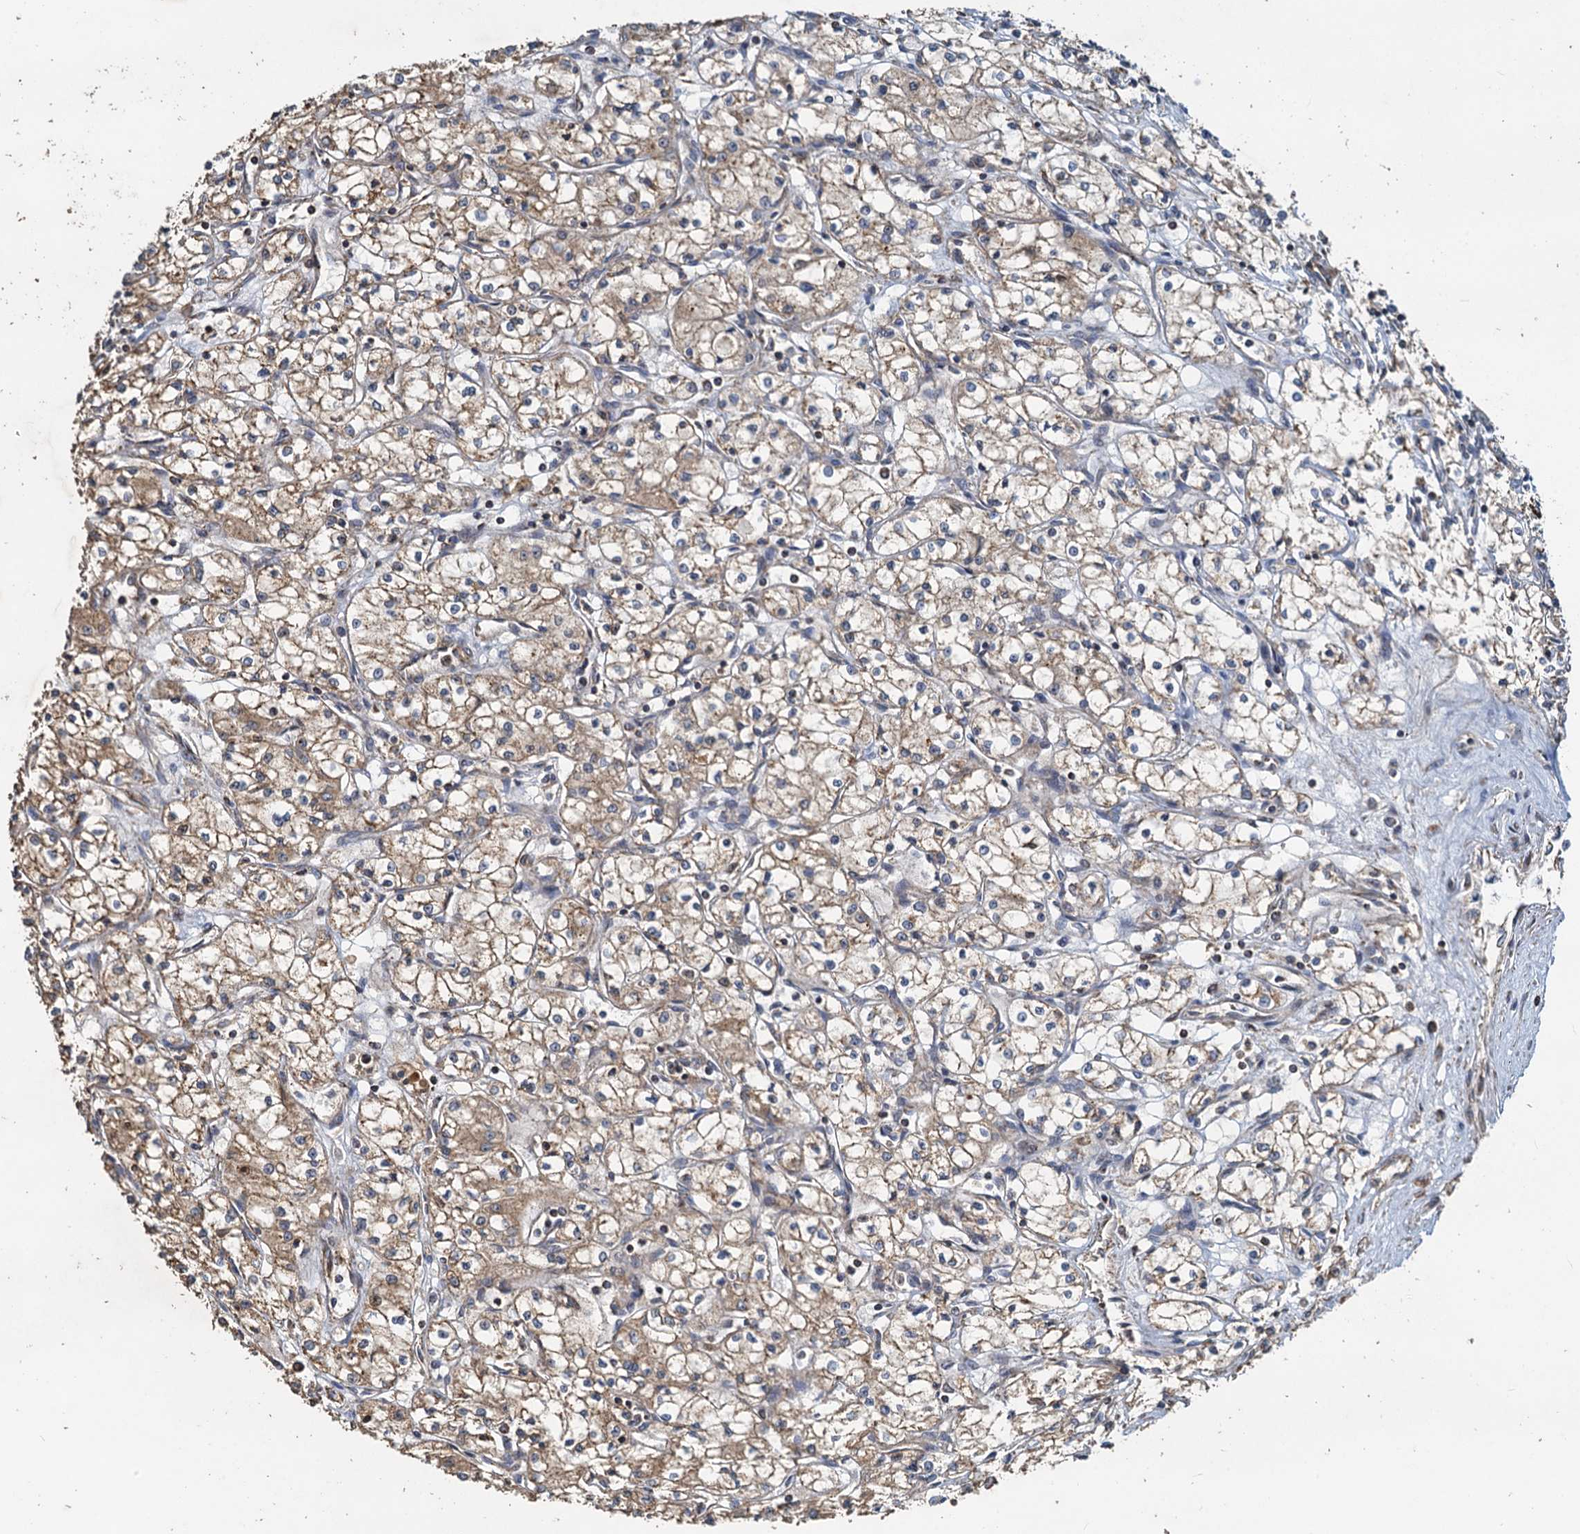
{"staining": {"intensity": "weak", "quantity": "25%-75%", "location": "cytoplasmic/membranous"}, "tissue": "renal cancer", "cell_type": "Tumor cells", "image_type": "cancer", "snomed": [{"axis": "morphology", "description": "Adenocarcinoma, NOS"}, {"axis": "topography", "description": "Kidney"}], "caption": "Adenocarcinoma (renal) stained with DAB (3,3'-diaminobenzidine) IHC displays low levels of weak cytoplasmic/membranous expression in about 25%-75% of tumor cells.", "gene": "SDS", "patient": {"sex": "male", "age": 59}}